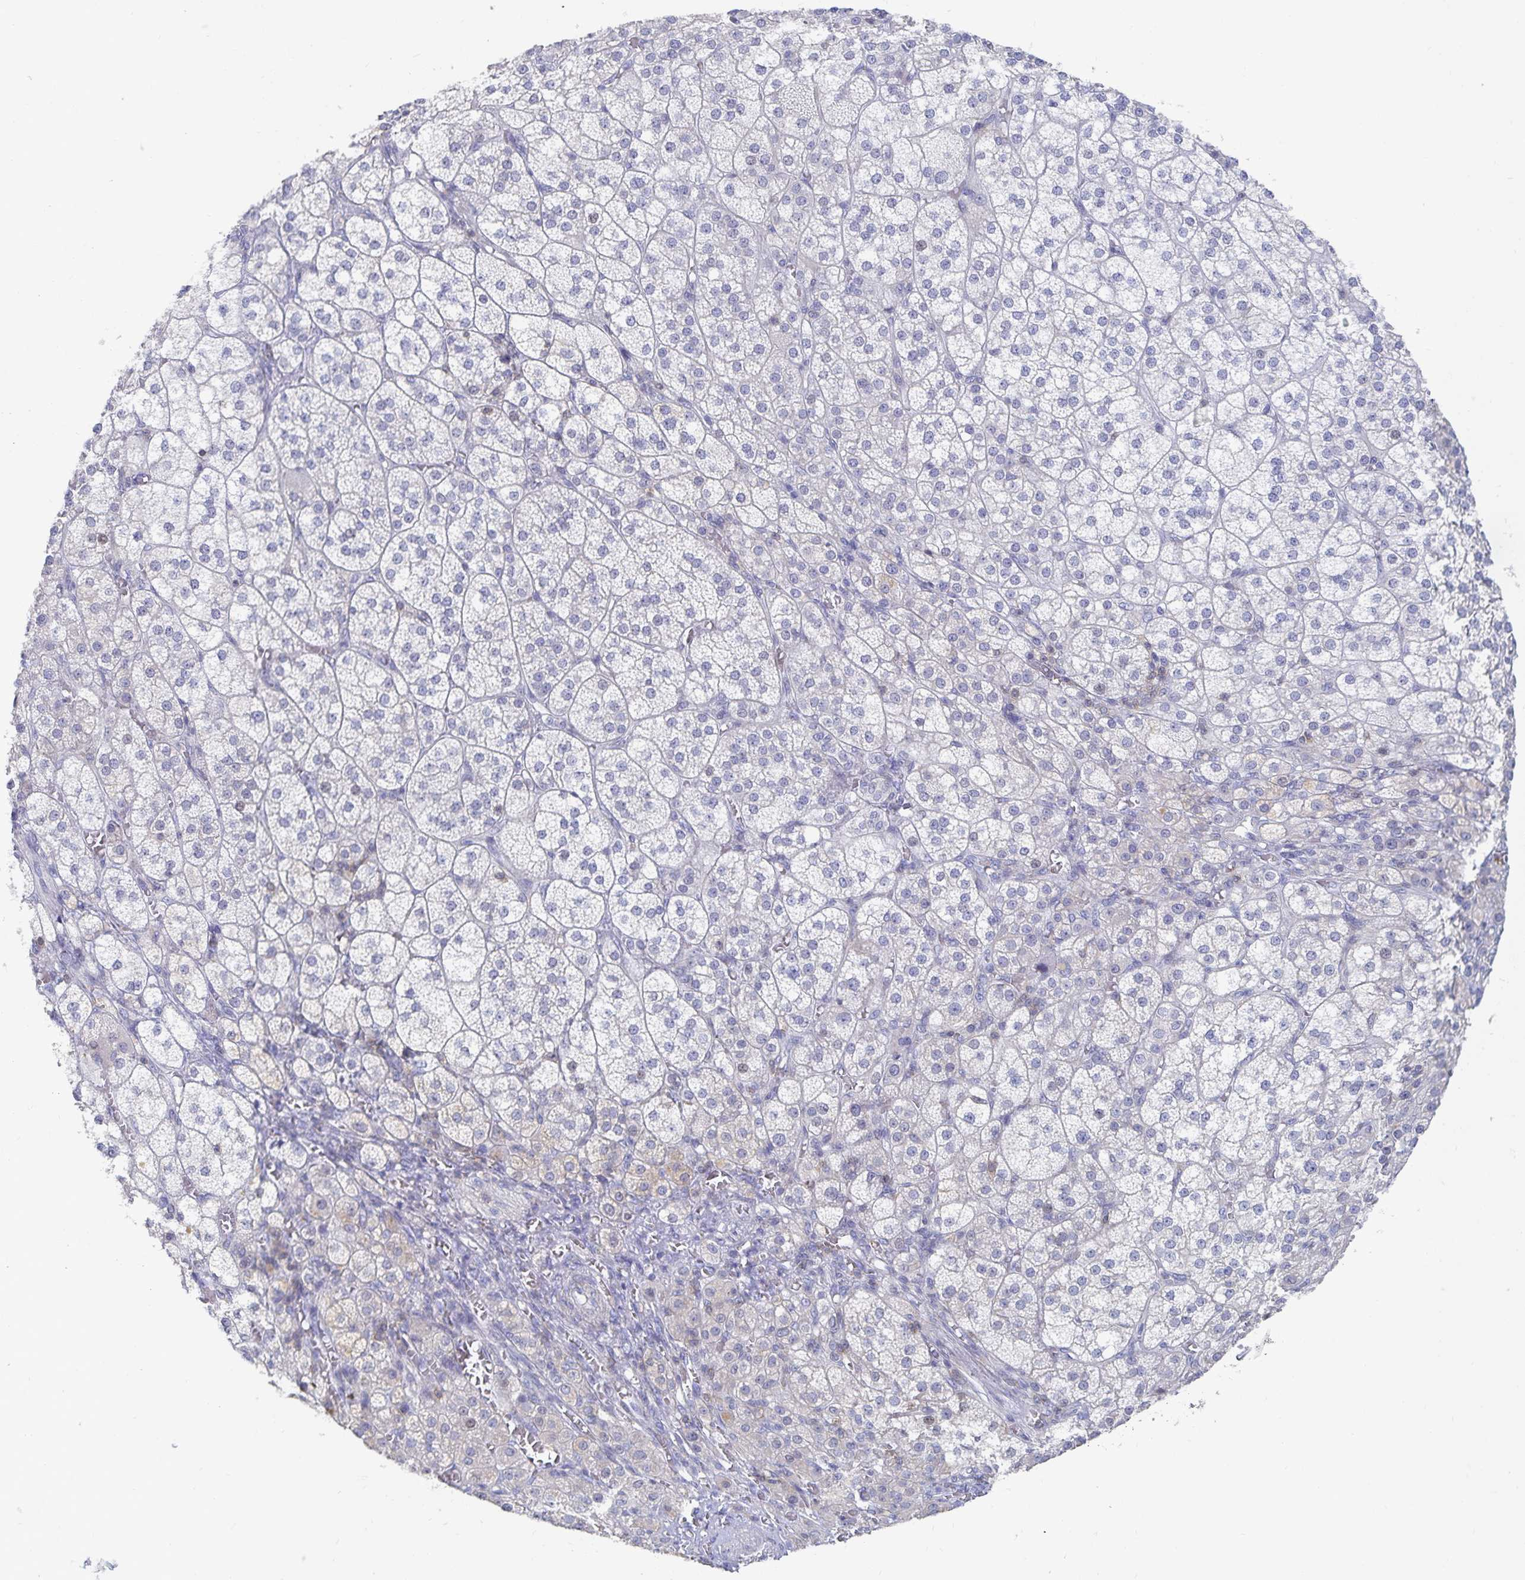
{"staining": {"intensity": "negative", "quantity": "none", "location": "none"}, "tissue": "adrenal gland", "cell_type": "Glandular cells", "image_type": "normal", "snomed": [{"axis": "morphology", "description": "Normal tissue, NOS"}, {"axis": "topography", "description": "Adrenal gland"}], "caption": "The immunohistochemistry (IHC) micrograph has no significant expression in glandular cells of adrenal gland.", "gene": "PIK3CD", "patient": {"sex": "female", "age": 60}}